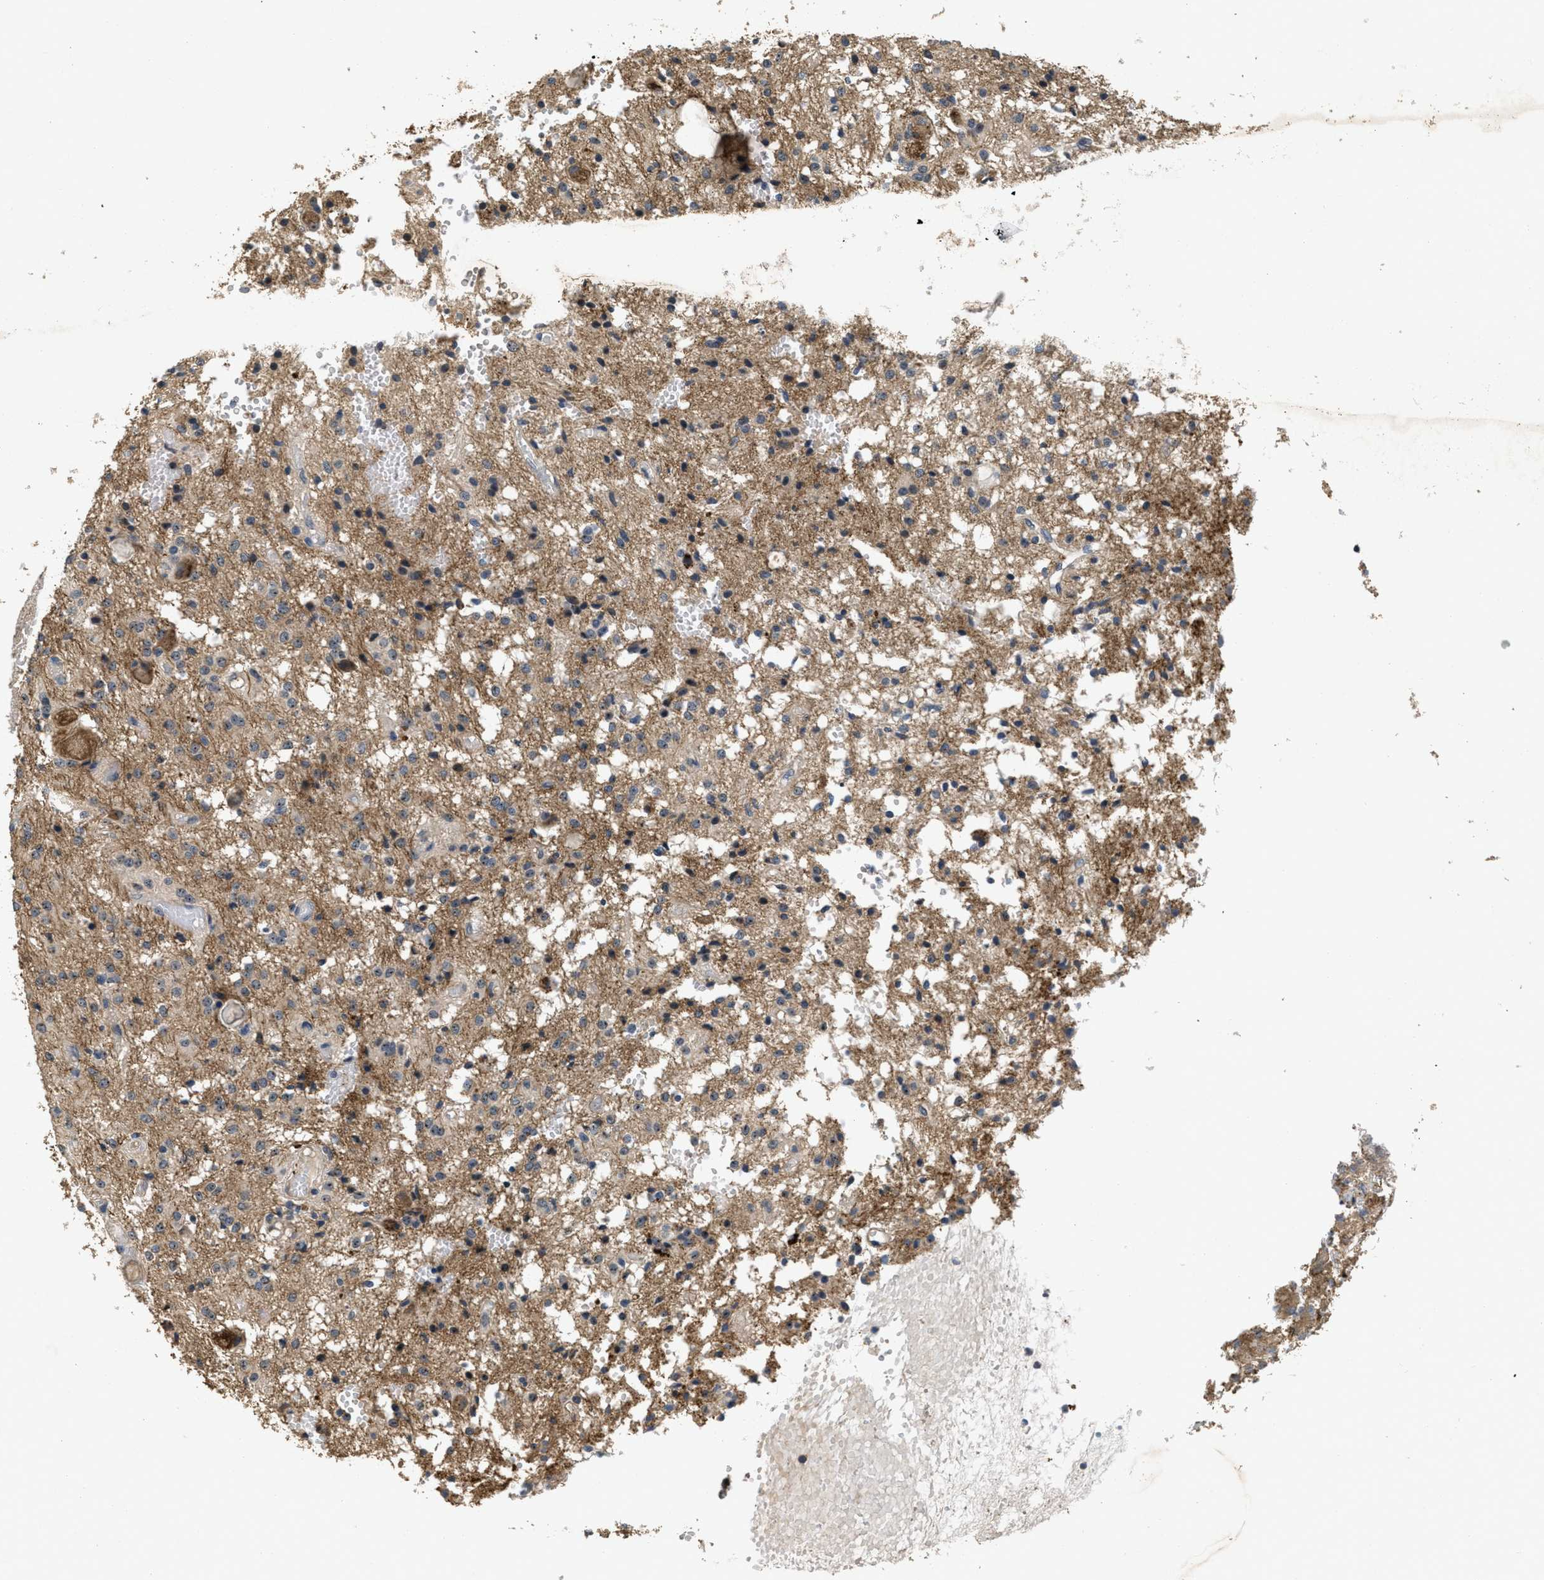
{"staining": {"intensity": "weak", "quantity": ">75%", "location": "cytoplasmic/membranous"}, "tissue": "glioma", "cell_type": "Tumor cells", "image_type": "cancer", "snomed": [{"axis": "morphology", "description": "Glioma, malignant, High grade"}, {"axis": "topography", "description": "Brain"}], "caption": "IHC (DAB) staining of high-grade glioma (malignant) shows weak cytoplasmic/membranous protein staining in about >75% of tumor cells. Using DAB (brown) and hematoxylin (blue) stains, captured at high magnification using brightfield microscopy.", "gene": "OSMR", "patient": {"sex": "female", "age": 59}}